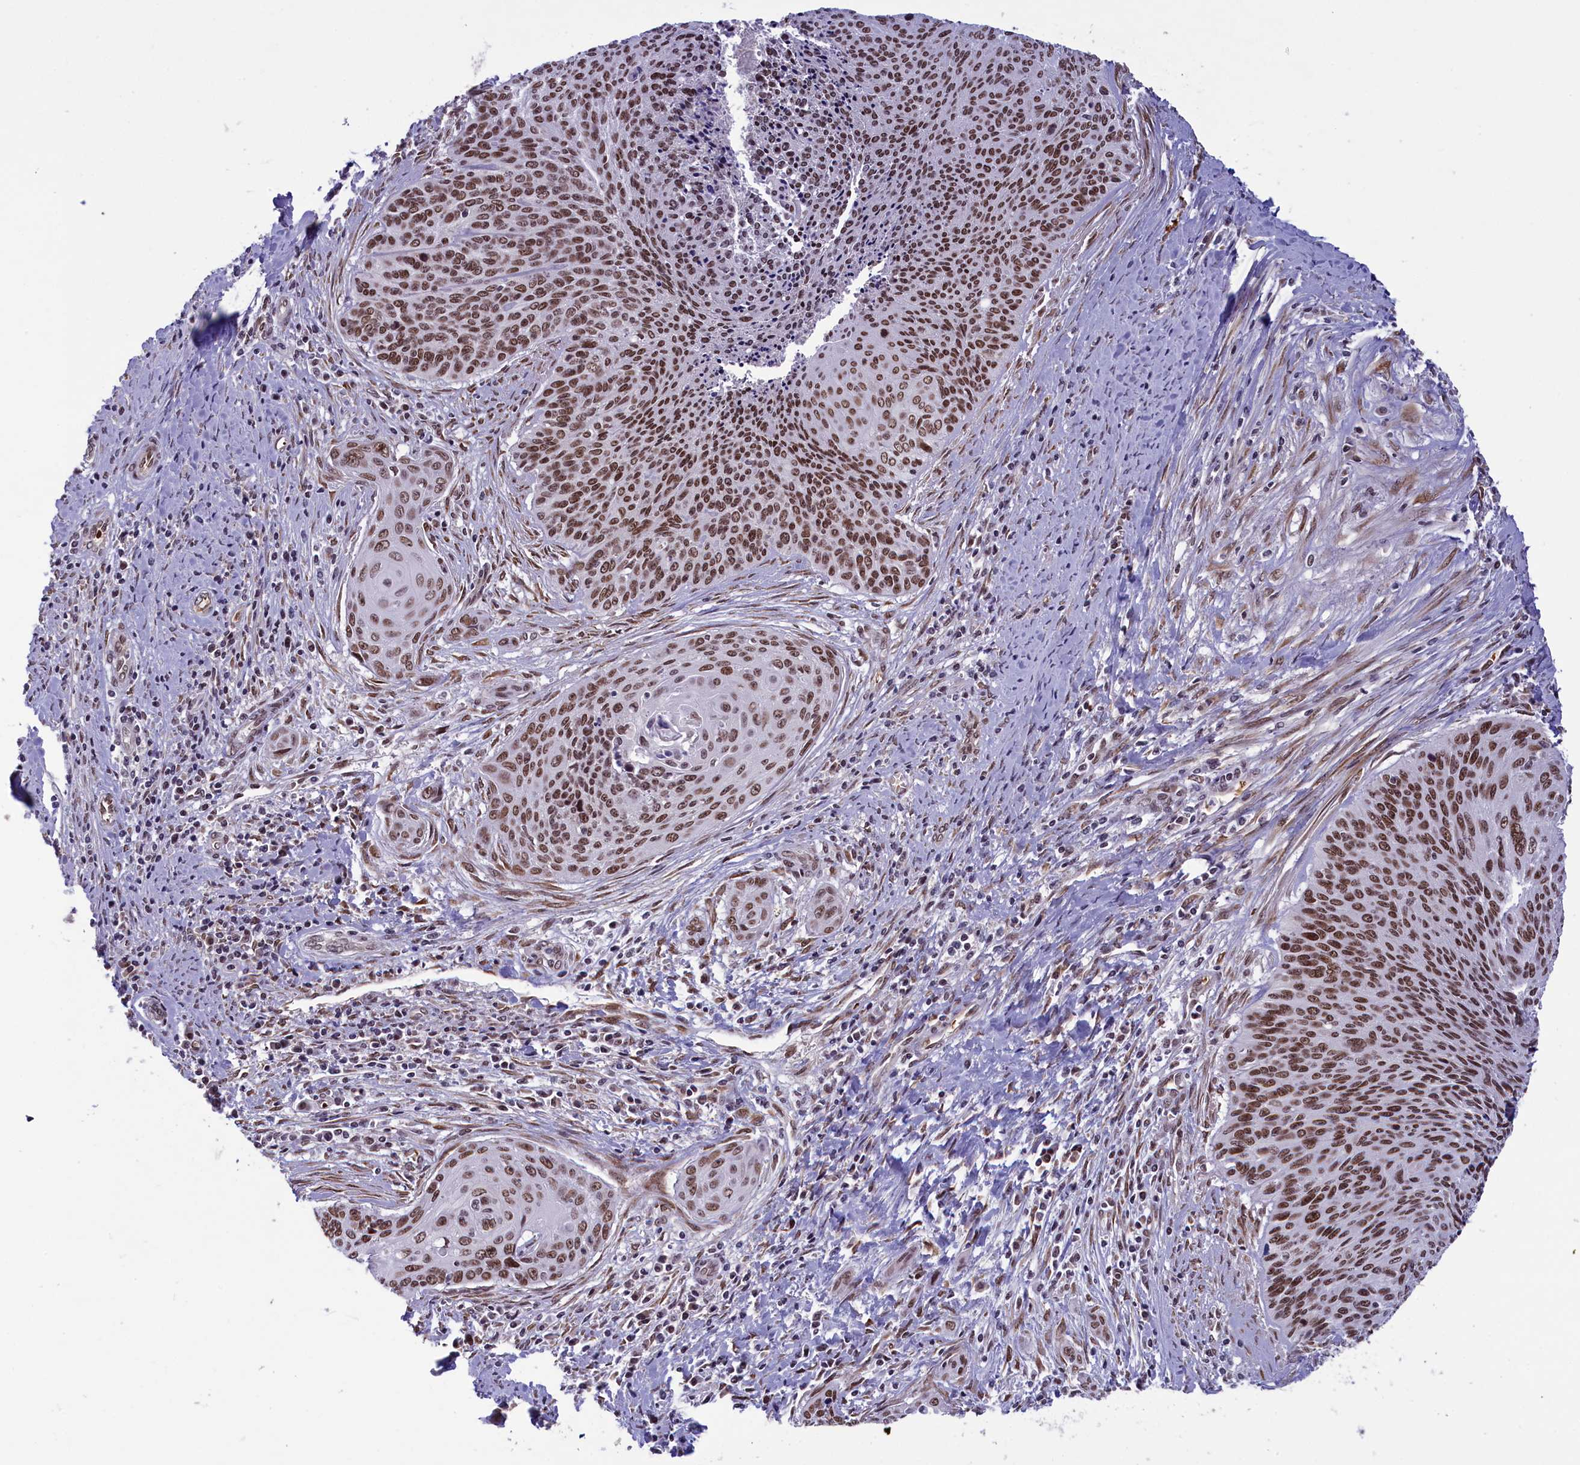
{"staining": {"intensity": "moderate", "quantity": ">75%", "location": "nuclear"}, "tissue": "cervical cancer", "cell_type": "Tumor cells", "image_type": "cancer", "snomed": [{"axis": "morphology", "description": "Squamous cell carcinoma, NOS"}, {"axis": "topography", "description": "Cervix"}], "caption": "Immunohistochemical staining of cervical squamous cell carcinoma reveals medium levels of moderate nuclear protein expression in about >75% of tumor cells.", "gene": "MPHOSPH8", "patient": {"sex": "female", "age": 55}}